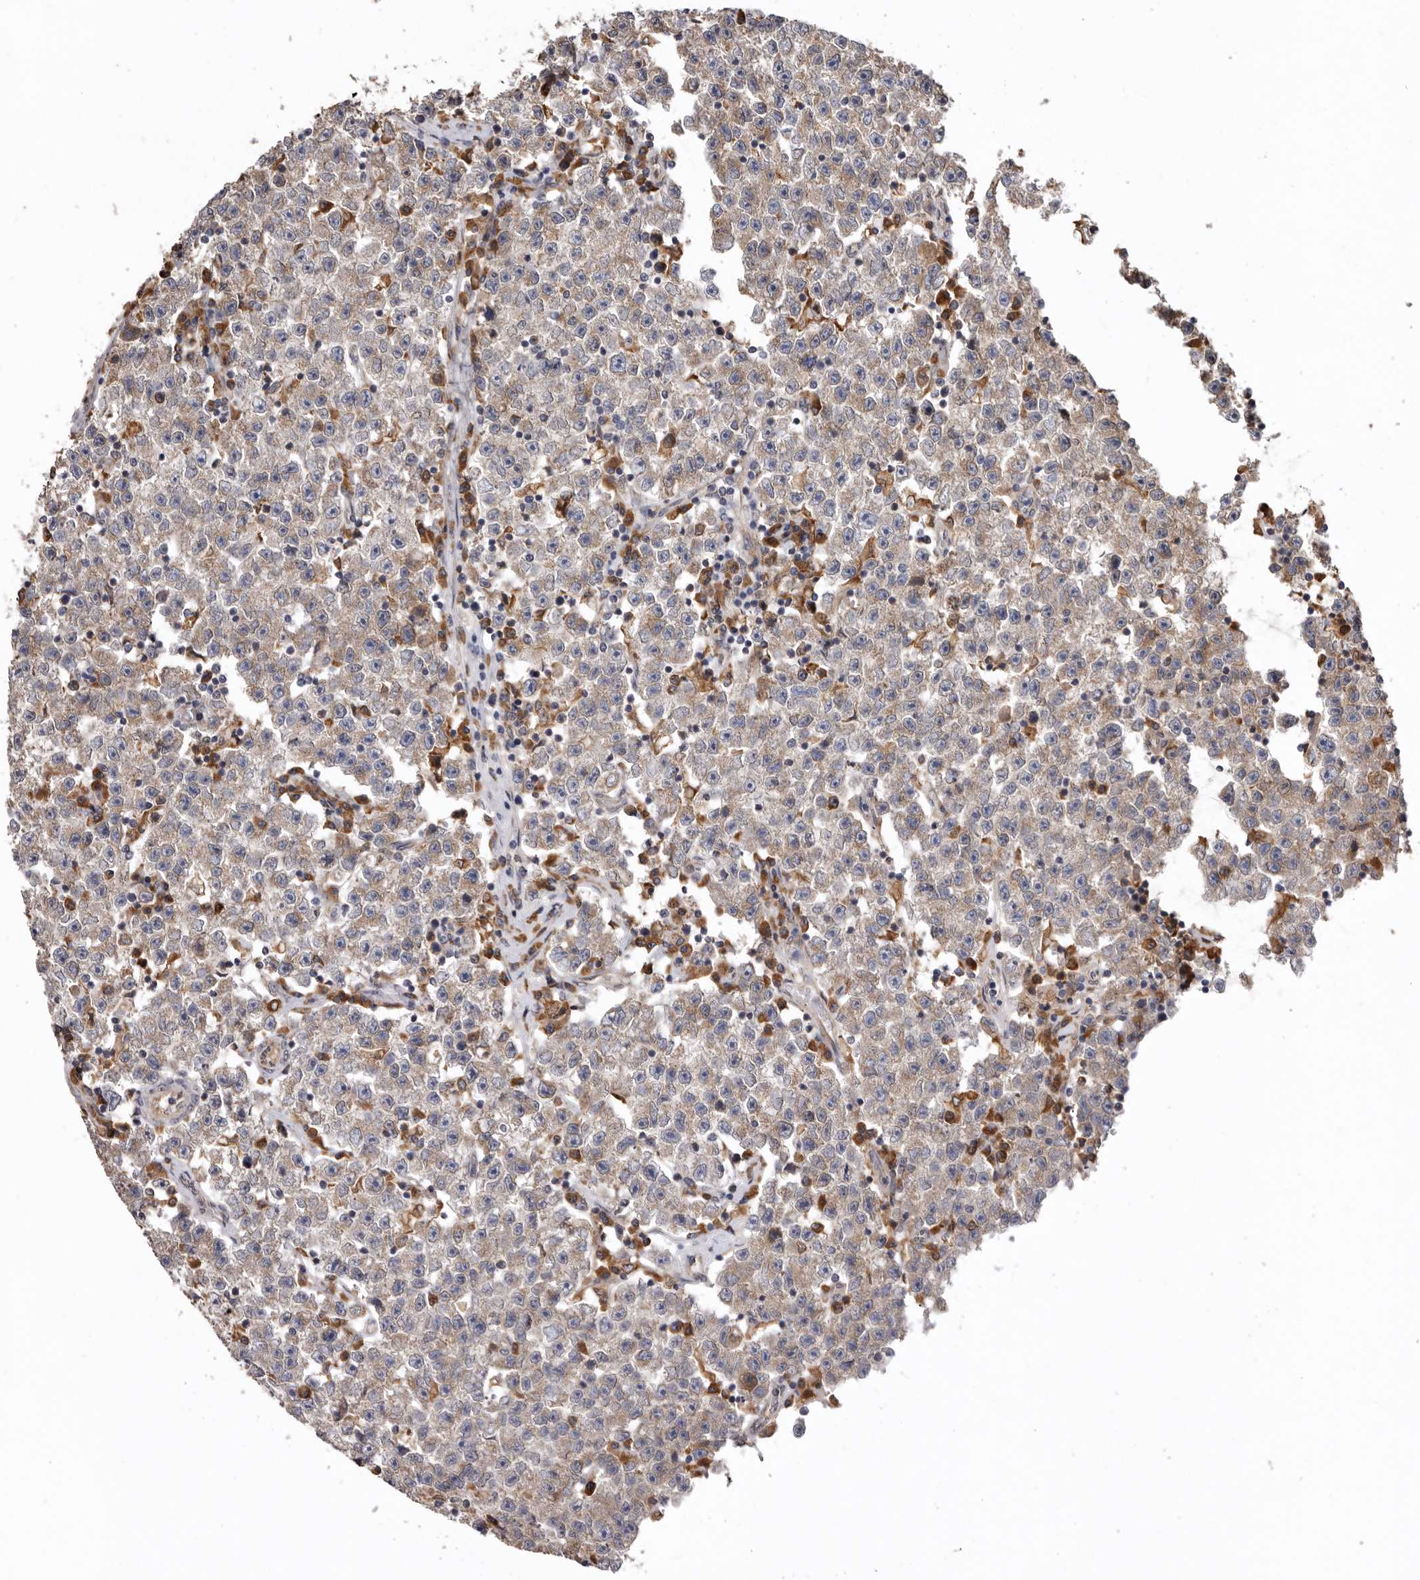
{"staining": {"intensity": "weak", "quantity": "25%-75%", "location": "cytoplasmic/membranous"}, "tissue": "testis cancer", "cell_type": "Tumor cells", "image_type": "cancer", "snomed": [{"axis": "morphology", "description": "Seminoma, NOS"}, {"axis": "topography", "description": "Testis"}], "caption": "A histopathology image of testis cancer (seminoma) stained for a protein displays weak cytoplasmic/membranous brown staining in tumor cells.", "gene": "INKA2", "patient": {"sex": "male", "age": 22}}